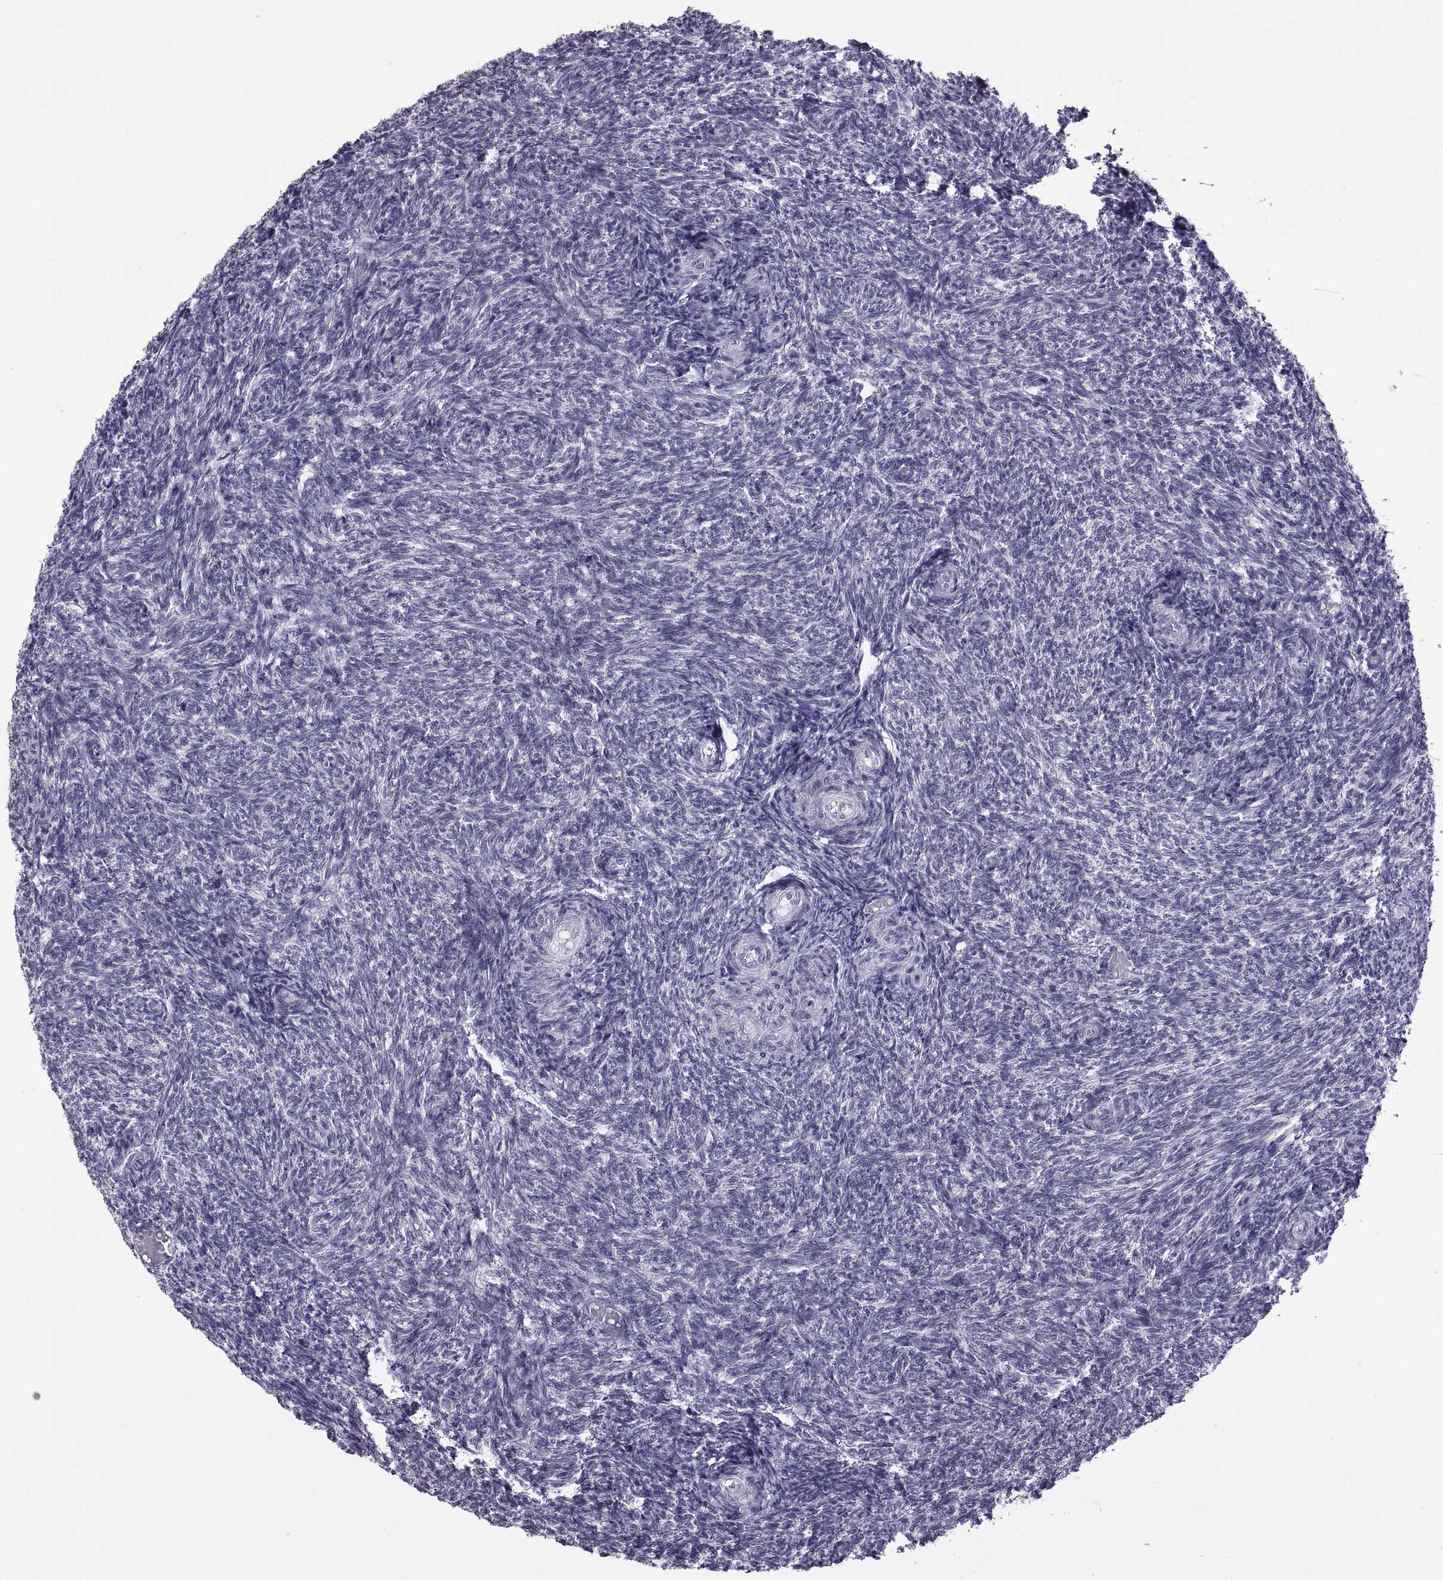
{"staining": {"intensity": "negative", "quantity": "none", "location": "none"}, "tissue": "ovary", "cell_type": "Follicle cells", "image_type": "normal", "snomed": [{"axis": "morphology", "description": "Normal tissue, NOS"}, {"axis": "topography", "description": "Ovary"}], "caption": "High power microscopy micrograph of an immunohistochemistry (IHC) histopathology image of benign ovary, revealing no significant positivity in follicle cells. (DAB (3,3'-diaminobenzidine) immunohistochemistry (IHC), high magnification).", "gene": "MAGEB18", "patient": {"sex": "female", "age": 39}}